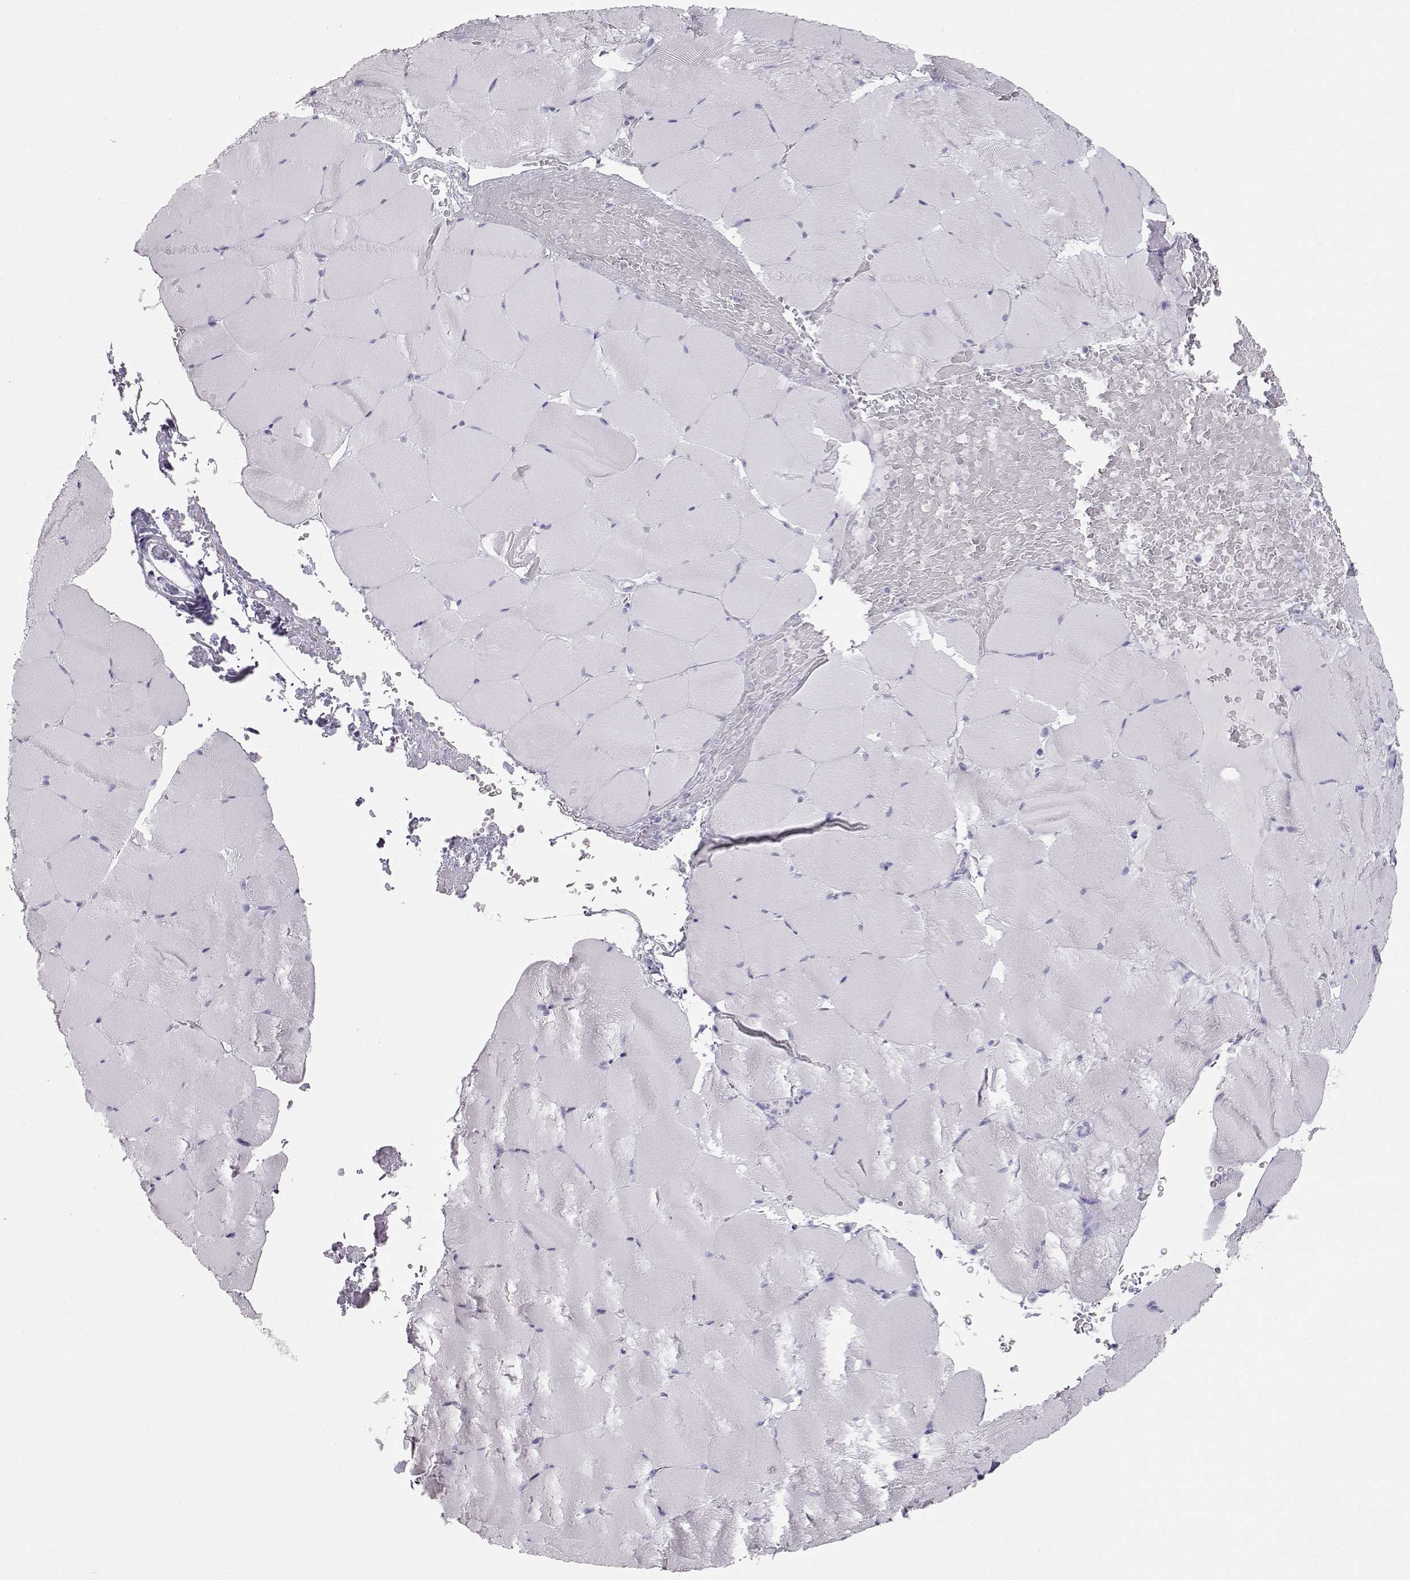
{"staining": {"intensity": "negative", "quantity": "none", "location": "none"}, "tissue": "skeletal muscle", "cell_type": "Myocytes", "image_type": "normal", "snomed": [{"axis": "morphology", "description": "Normal tissue, NOS"}, {"axis": "topography", "description": "Skeletal muscle"}], "caption": "Skeletal muscle stained for a protein using immunohistochemistry shows no staining myocytes.", "gene": "TKTL1", "patient": {"sex": "female", "age": 37}}